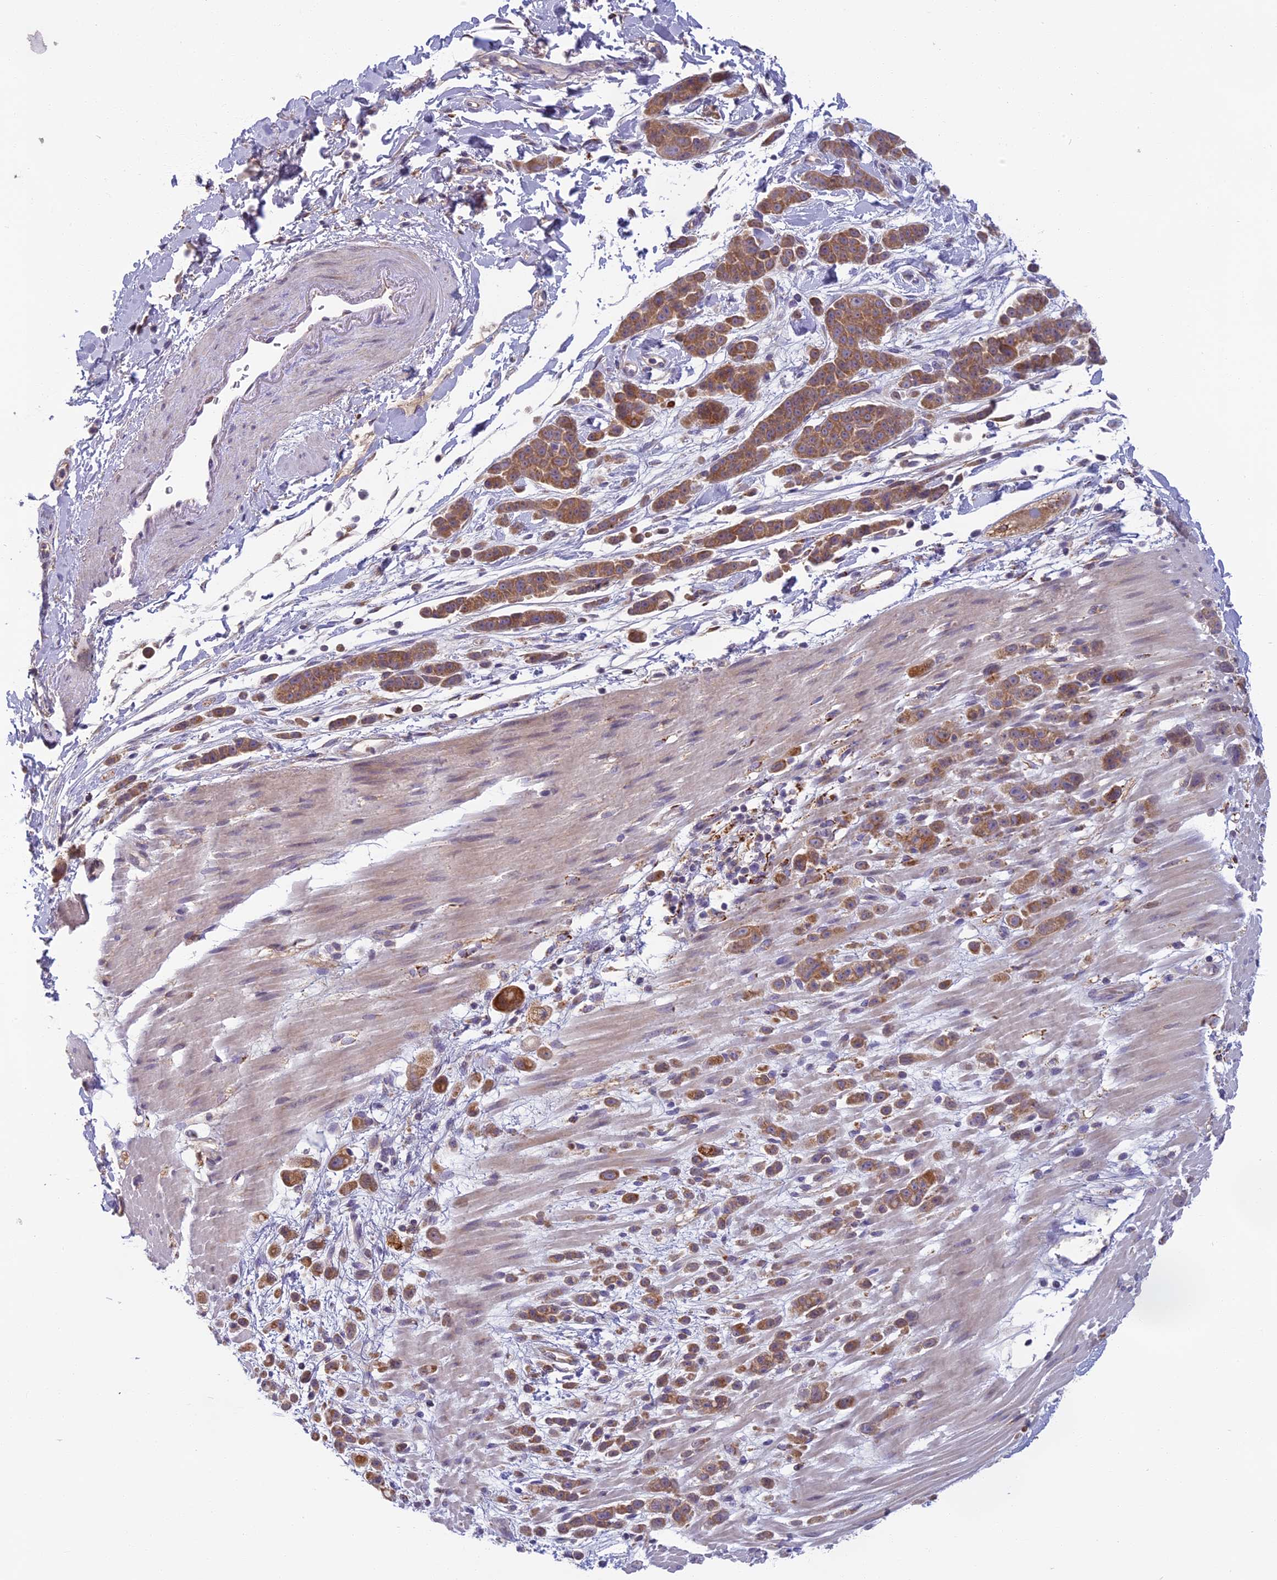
{"staining": {"intensity": "moderate", "quantity": ">75%", "location": "cytoplasmic/membranous"}, "tissue": "pancreatic cancer", "cell_type": "Tumor cells", "image_type": "cancer", "snomed": [{"axis": "morphology", "description": "Normal tissue, NOS"}, {"axis": "morphology", "description": "Adenocarcinoma, NOS"}, {"axis": "topography", "description": "Pancreas"}], "caption": "Protein staining exhibits moderate cytoplasmic/membranous expression in approximately >75% of tumor cells in adenocarcinoma (pancreatic). The staining was performed using DAB to visualize the protein expression in brown, while the nuclei were stained in blue with hematoxylin (Magnification: 20x).", "gene": "SEMA7A", "patient": {"sex": "female", "age": 64}}